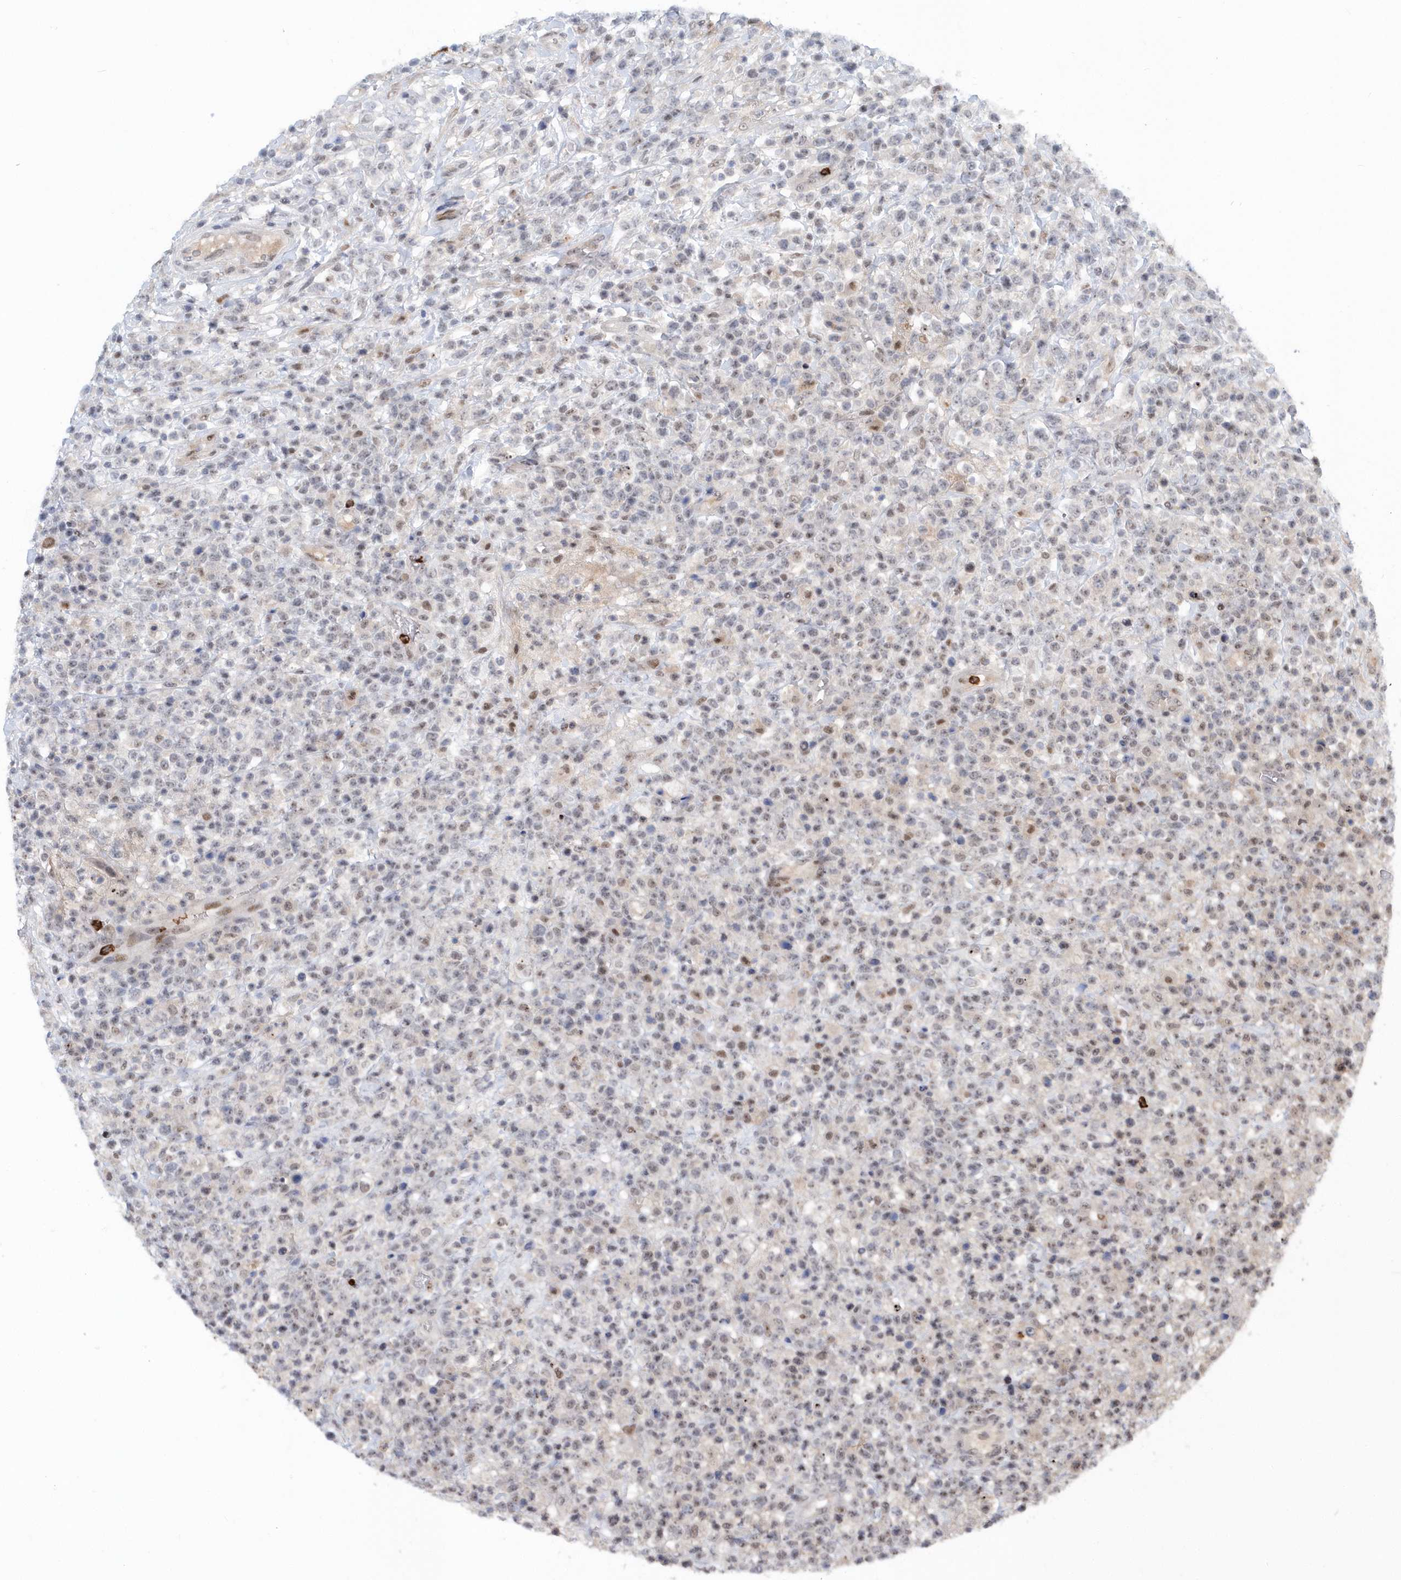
{"staining": {"intensity": "weak", "quantity": "25%-75%", "location": "nuclear"}, "tissue": "lymphoma", "cell_type": "Tumor cells", "image_type": "cancer", "snomed": [{"axis": "morphology", "description": "Malignant lymphoma, non-Hodgkin's type, High grade"}, {"axis": "topography", "description": "Colon"}], "caption": "IHC micrograph of neoplastic tissue: malignant lymphoma, non-Hodgkin's type (high-grade) stained using immunohistochemistry displays low levels of weak protein expression localized specifically in the nuclear of tumor cells, appearing as a nuclear brown color.", "gene": "ASCL4", "patient": {"sex": "female", "age": 53}}